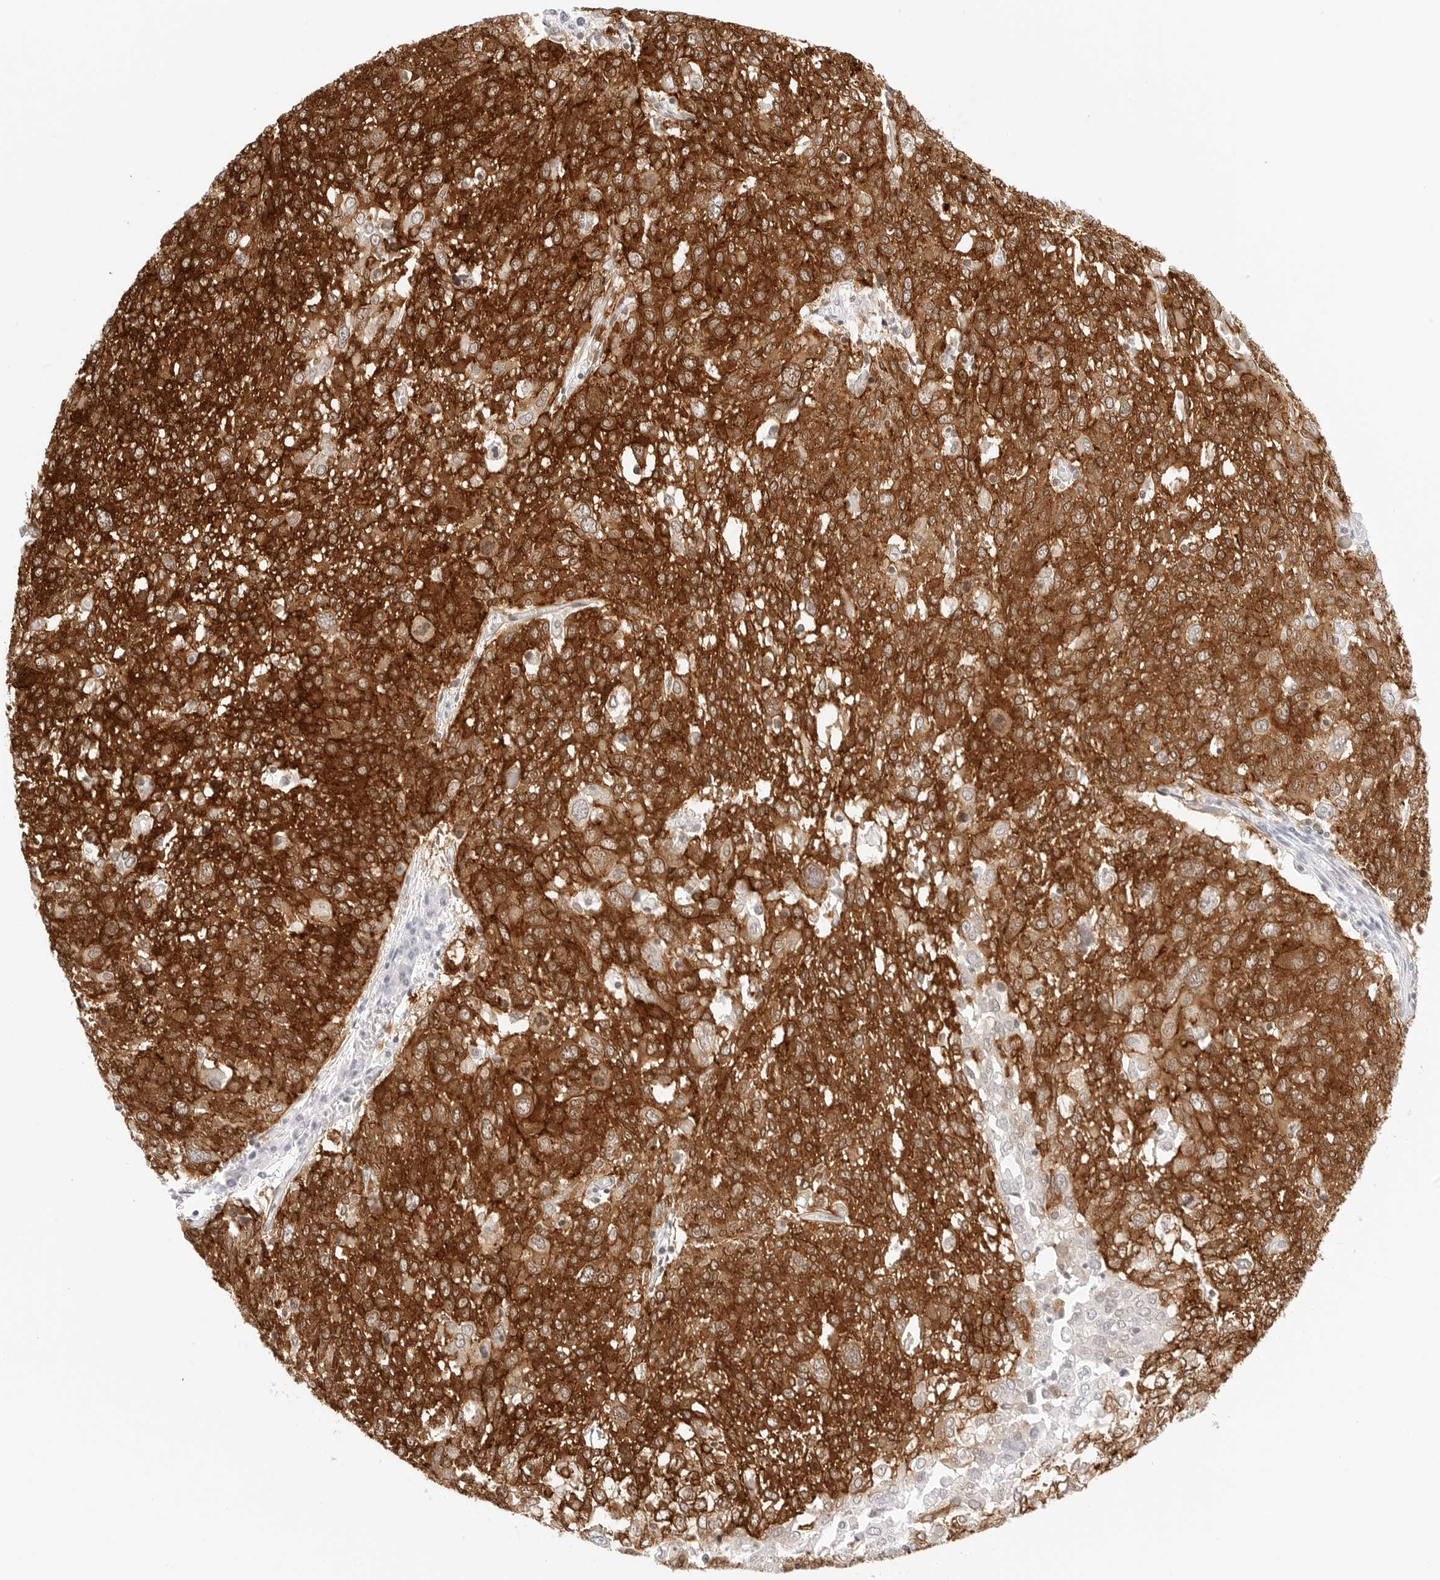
{"staining": {"intensity": "strong", "quantity": ">75%", "location": "cytoplasmic/membranous"}, "tissue": "lung cancer", "cell_type": "Tumor cells", "image_type": "cancer", "snomed": [{"axis": "morphology", "description": "Squamous cell carcinoma, NOS"}, {"axis": "topography", "description": "Lung"}], "caption": "There is high levels of strong cytoplasmic/membranous expression in tumor cells of lung cancer, as demonstrated by immunohistochemical staining (brown color).", "gene": "CDH1", "patient": {"sex": "male", "age": 65}}